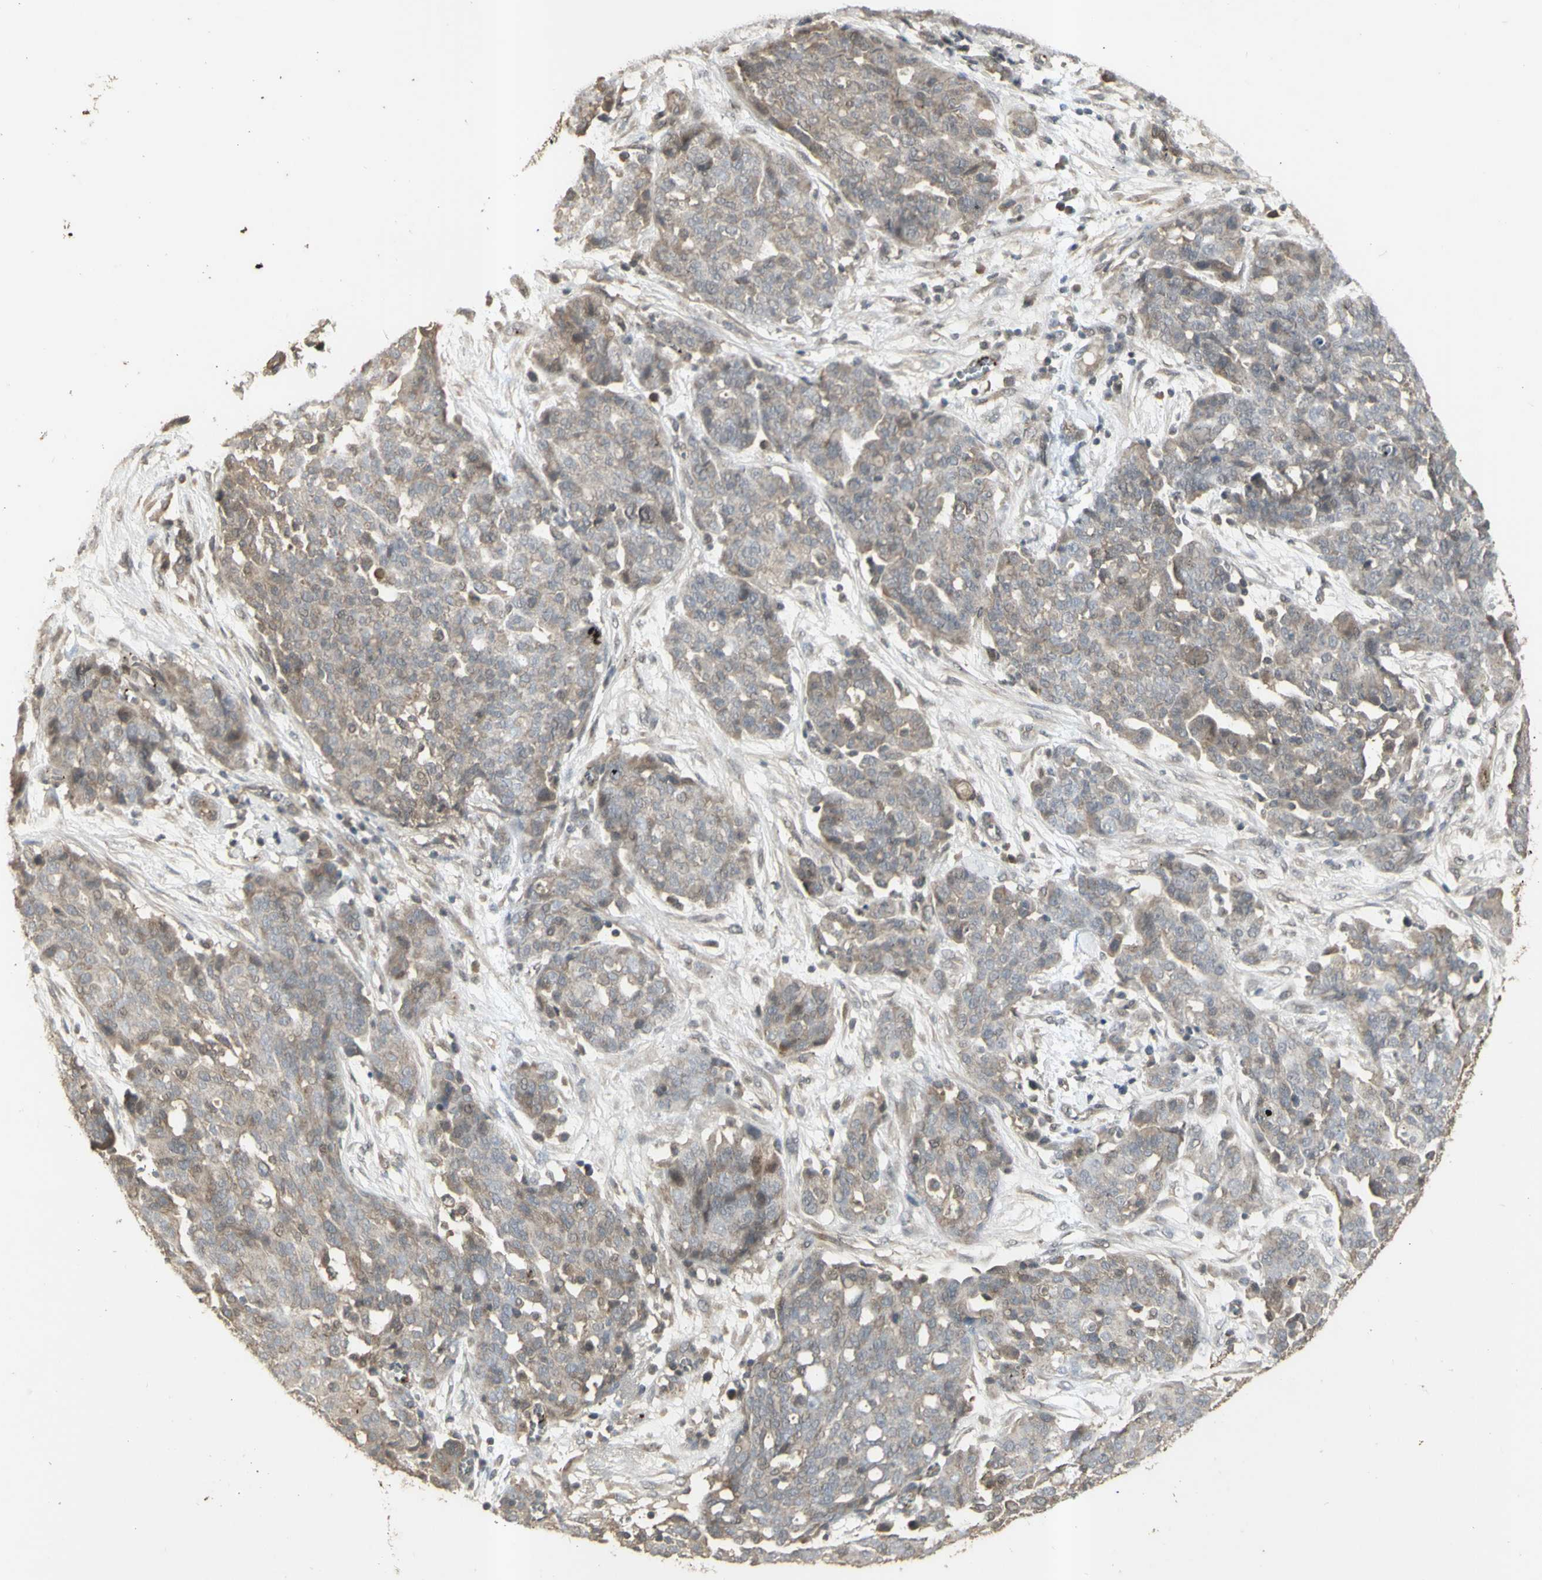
{"staining": {"intensity": "weak", "quantity": ">75%", "location": "cytoplasmic/membranous"}, "tissue": "ovarian cancer", "cell_type": "Tumor cells", "image_type": "cancer", "snomed": [{"axis": "morphology", "description": "Cystadenocarcinoma, serous, NOS"}, {"axis": "topography", "description": "Soft tissue"}, {"axis": "topography", "description": "Ovary"}], "caption": "A low amount of weak cytoplasmic/membranous staining is appreciated in about >75% of tumor cells in serous cystadenocarcinoma (ovarian) tissue. The protein of interest is shown in brown color, while the nuclei are stained blue.", "gene": "ALOX12", "patient": {"sex": "female", "age": 57}}